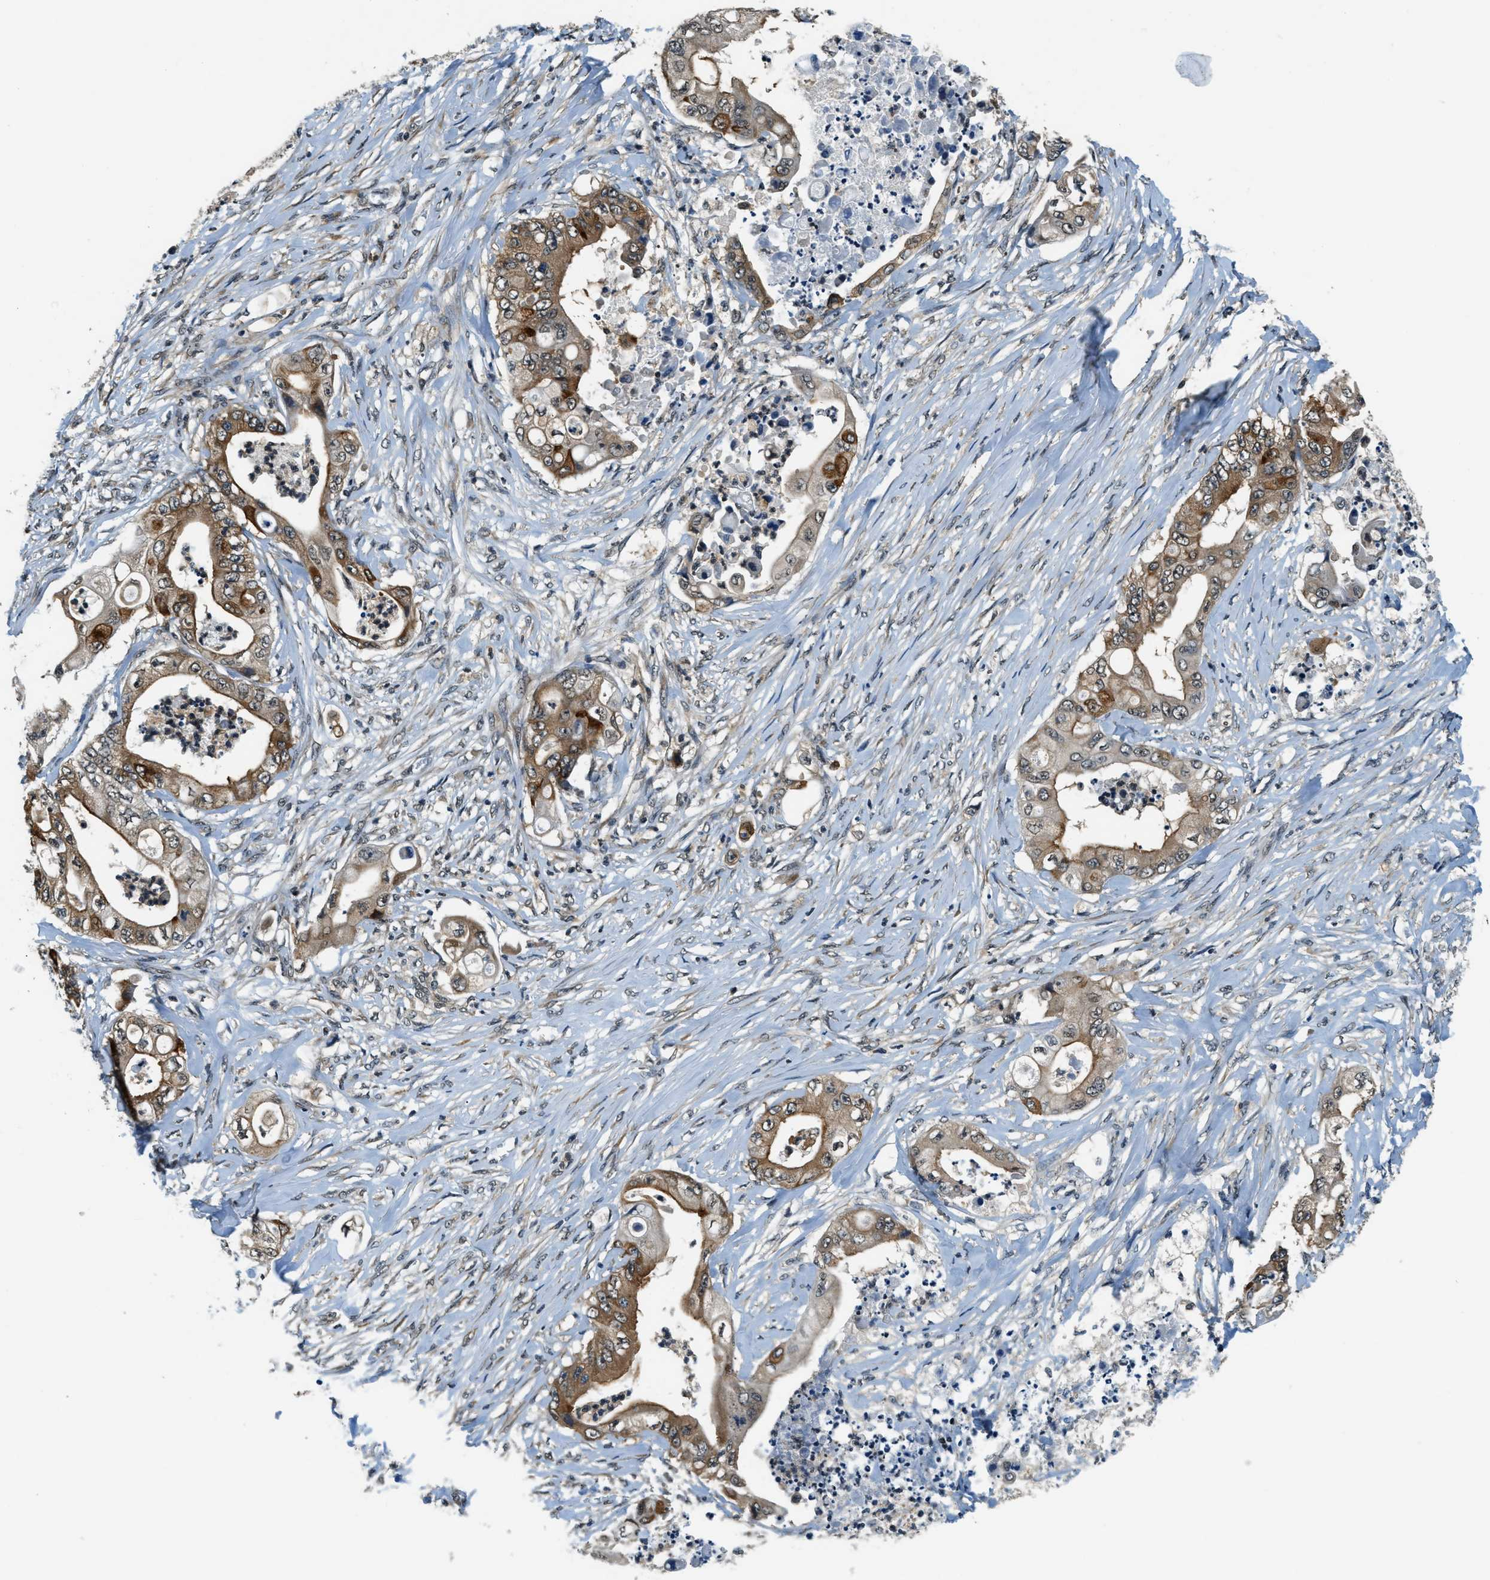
{"staining": {"intensity": "moderate", "quantity": ">75%", "location": "cytoplasmic/membranous"}, "tissue": "stomach cancer", "cell_type": "Tumor cells", "image_type": "cancer", "snomed": [{"axis": "morphology", "description": "Adenocarcinoma, NOS"}, {"axis": "topography", "description": "Stomach"}], "caption": "This micrograph shows stomach cancer stained with IHC to label a protein in brown. The cytoplasmic/membranous of tumor cells show moderate positivity for the protein. Nuclei are counter-stained blue.", "gene": "RAB11FIP1", "patient": {"sex": "female", "age": 73}}